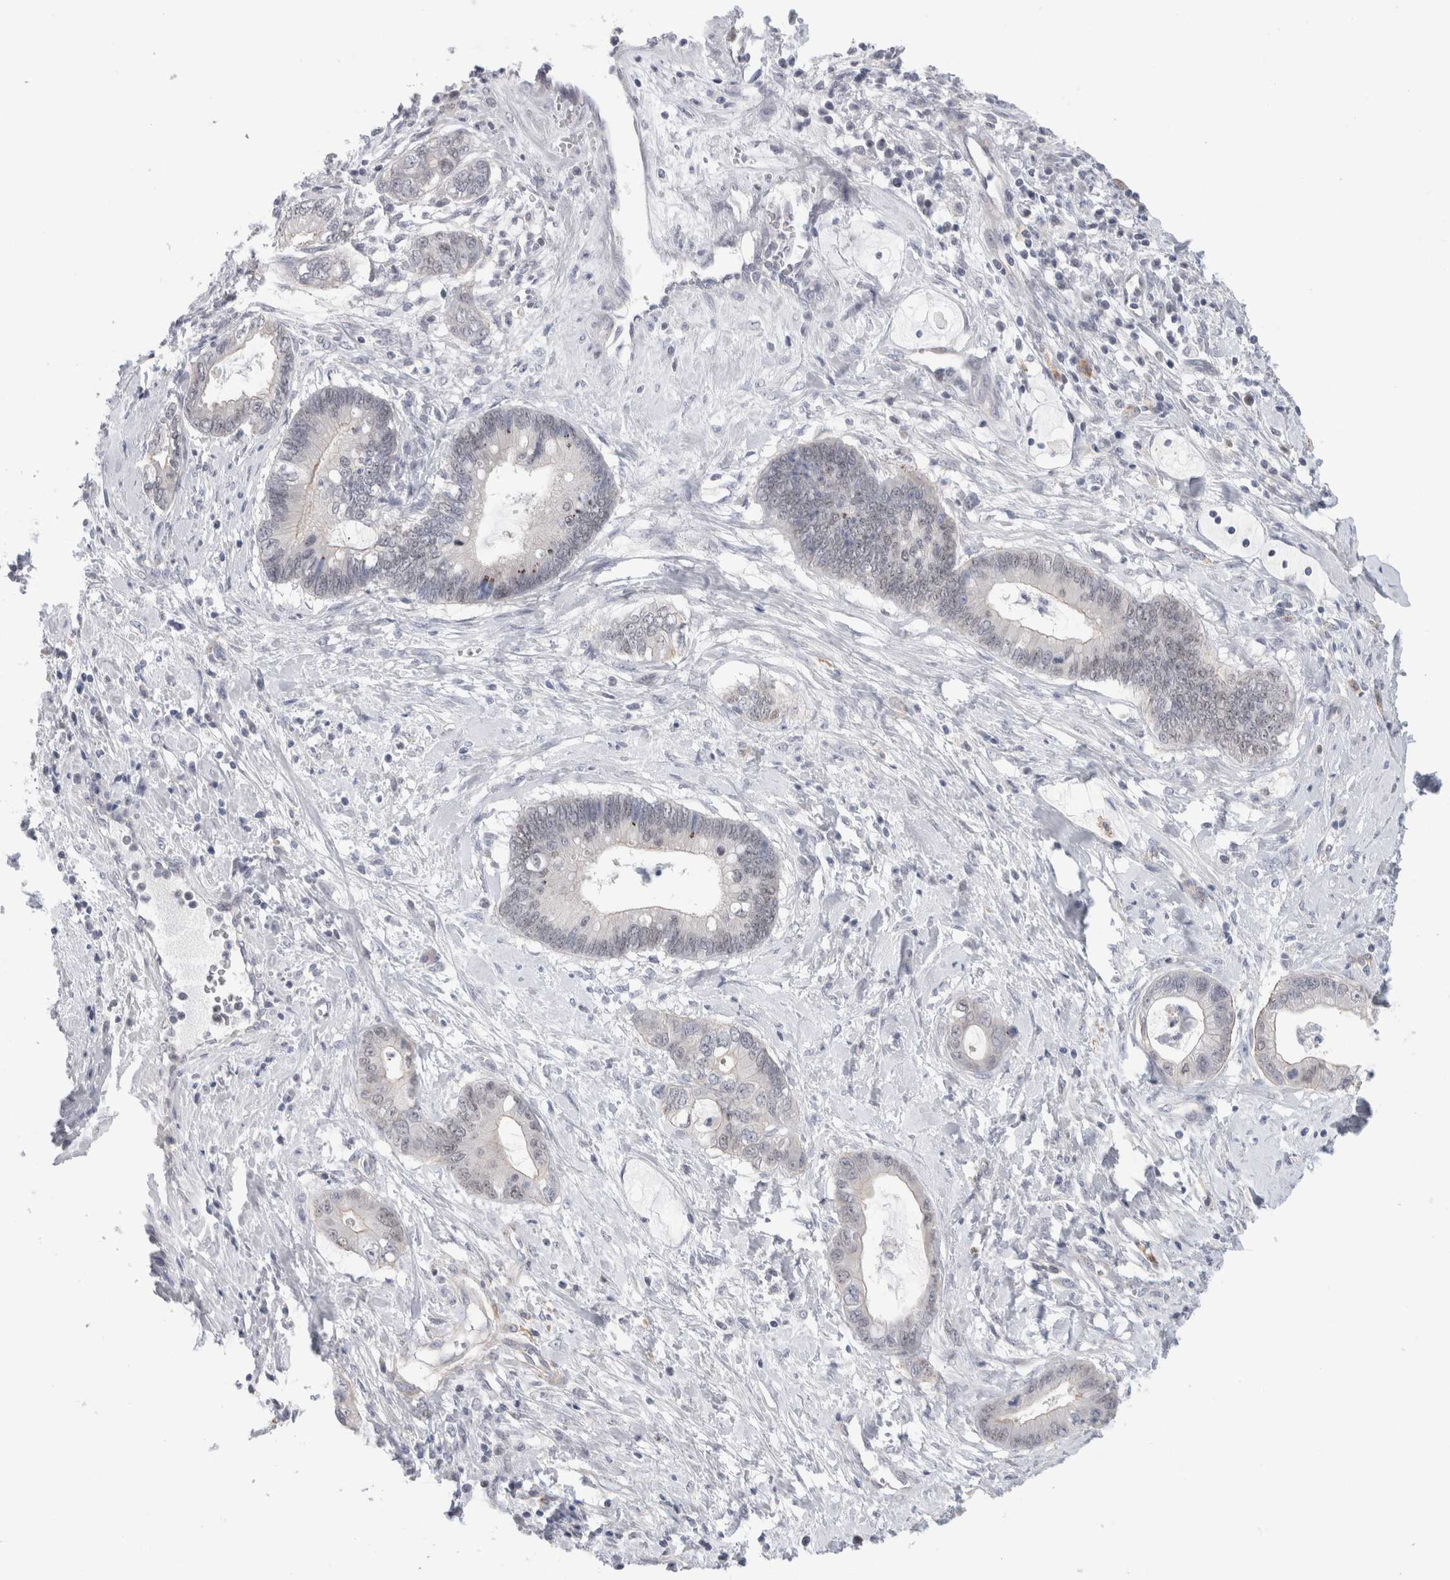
{"staining": {"intensity": "negative", "quantity": "none", "location": "none"}, "tissue": "cervical cancer", "cell_type": "Tumor cells", "image_type": "cancer", "snomed": [{"axis": "morphology", "description": "Adenocarcinoma, NOS"}, {"axis": "topography", "description": "Cervix"}], "caption": "IHC photomicrograph of neoplastic tissue: human cervical adenocarcinoma stained with DAB (3,3'-diaminobenzidine) displays no significant protein expression in tumor cells.", "gene": "SYTL5", "patient": {"sex": "female", "age": 44}}